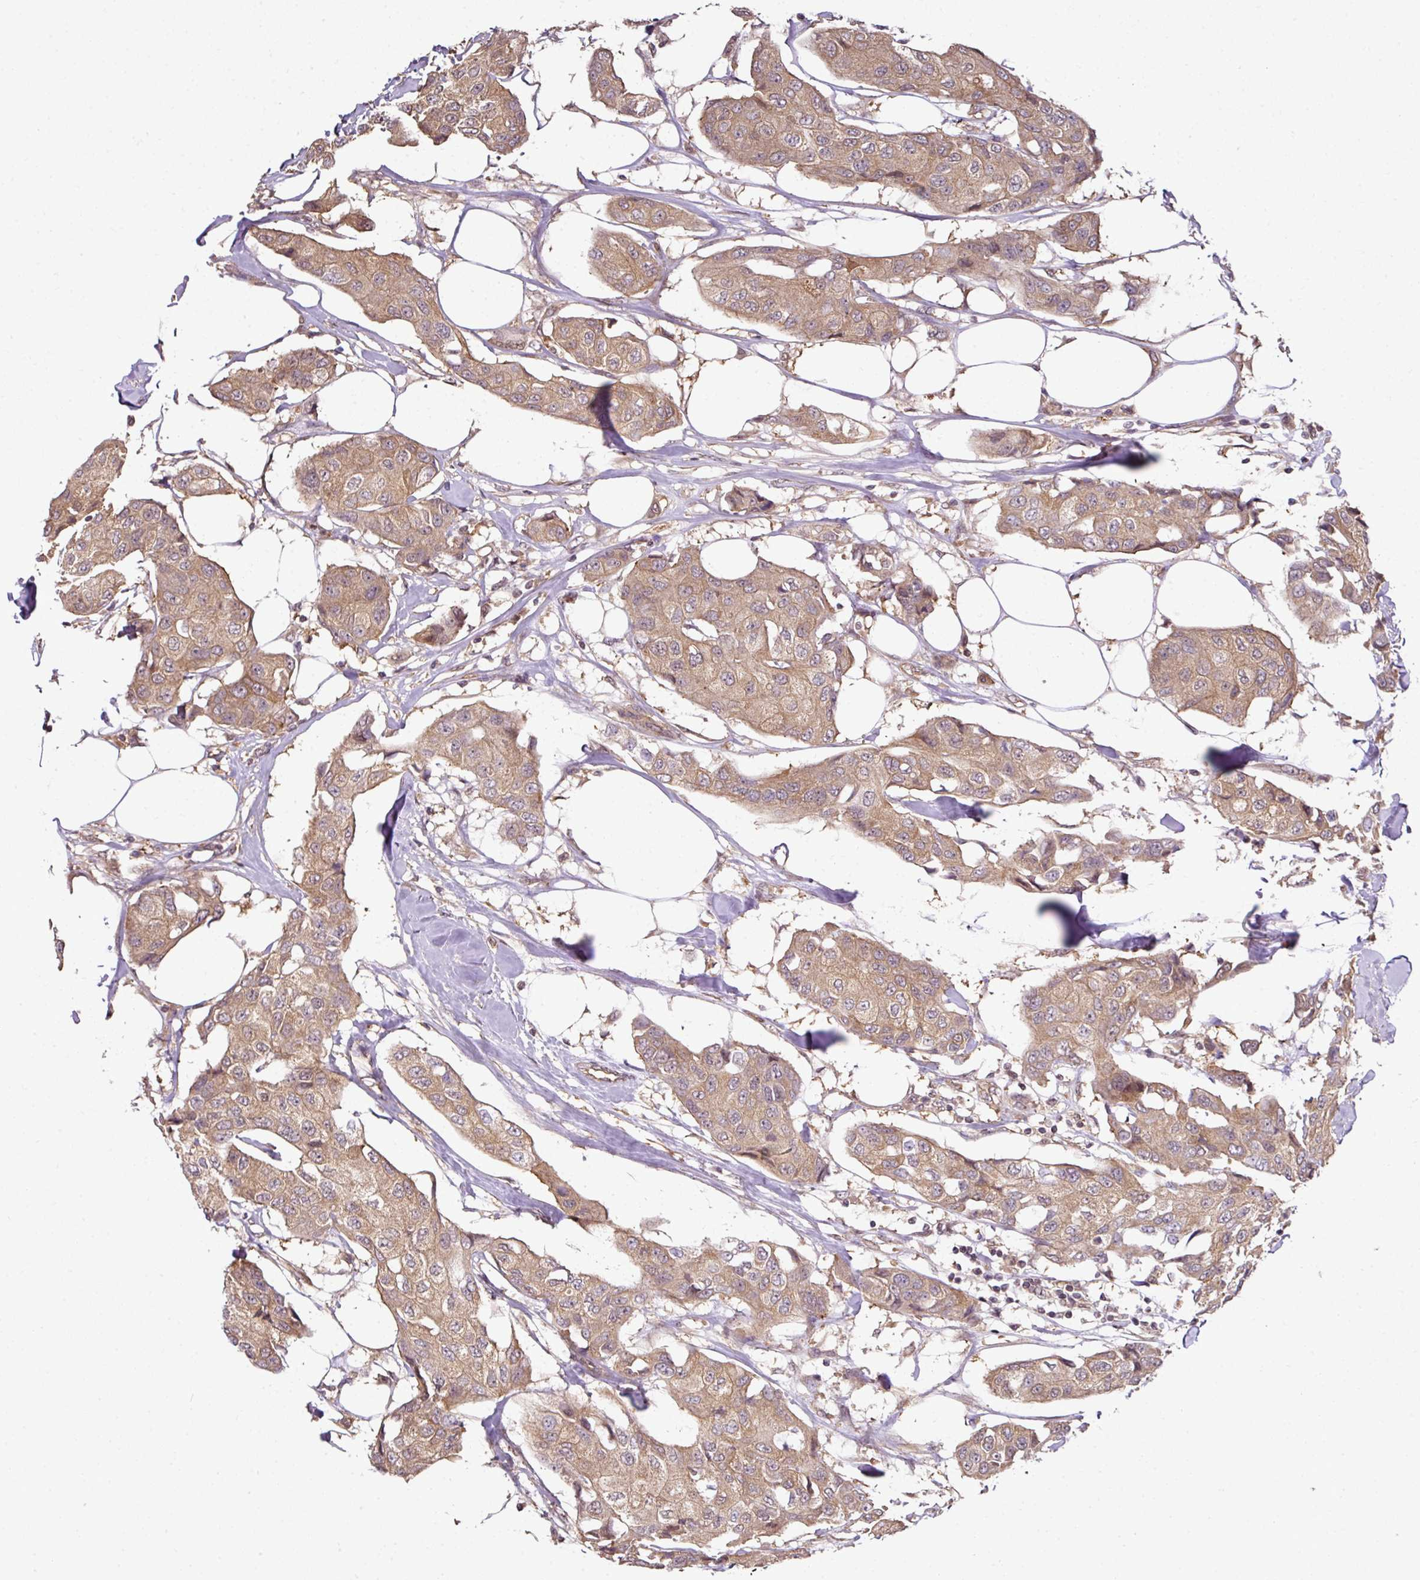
{"staining": {"intensity": "moderate", "quantity": ">75%", "location": "cytoplasmic/membranous"}, "tissue": "breast cancer", "cell_type": "Tumor cells", "image_type": "cancer", "snomed": [{"axis": "morphology", "description": "Duct carcinoma"}, {"axis": "topography", "description": "Breast"}], "caption": "The photomicrograph shows immunohistochemical staining of invasive ductal carcinoma (breast). There is moderate cytoplasmic/membranous expression is present in approximately >75% of tumor cells. The protein of interest is stained brown, and the nuclei are stained in blue (DAB (3,3'-diaminobenzidine) IHC with brightfield microscopy, high magnification).", "gene": "ANKRD18A", "patient": {"sex": "female", "age": 80}}